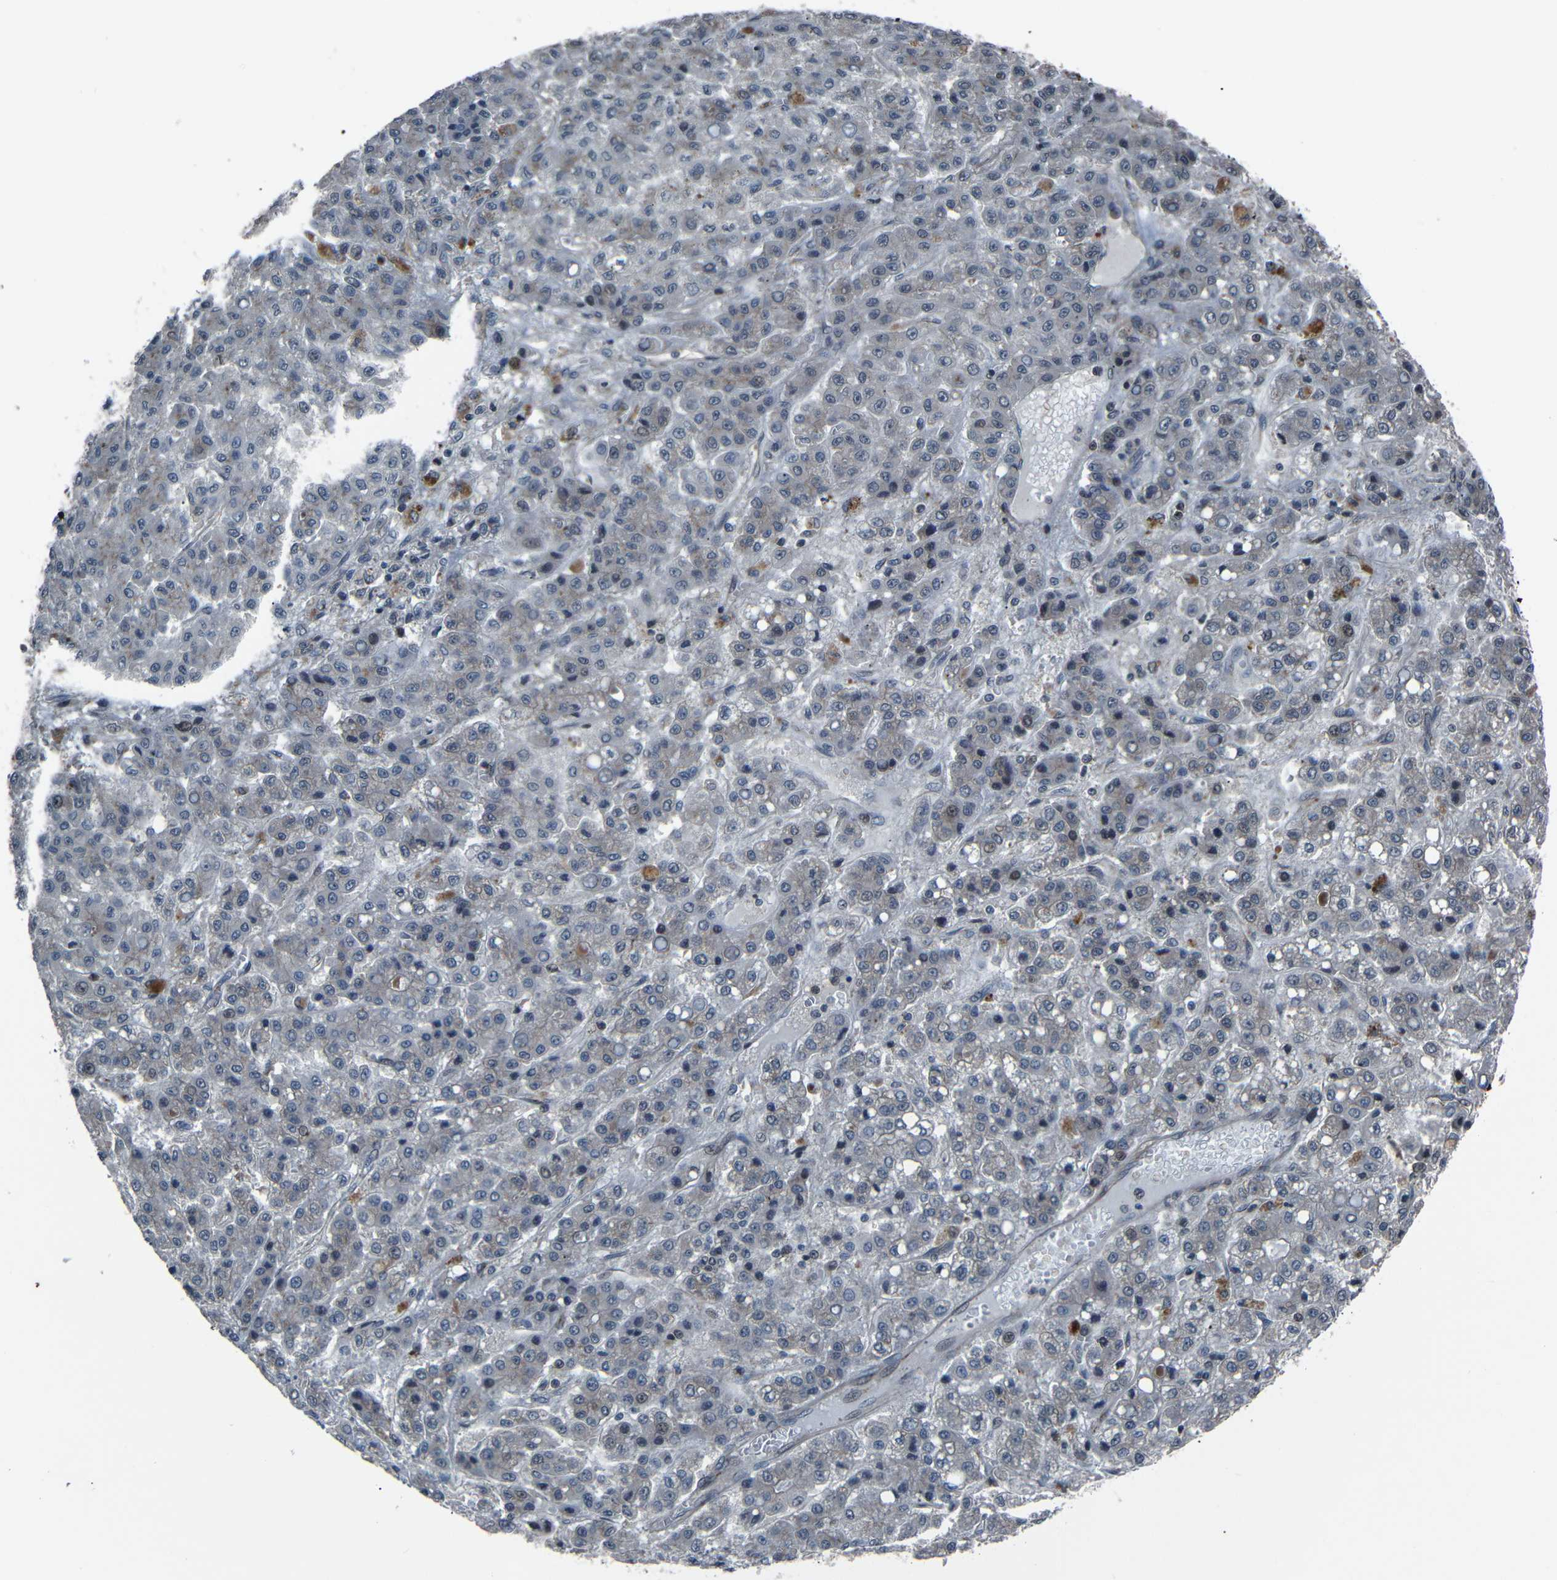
{"staining": {"intensity": "negative", "quantity": "none", "location": "none"}, "tissue": "liver cancer", "cell_type": "Tumor cells", "image_type": "cancer", "snomed": [{"axis": "morphology", "description": "Carcinoma, Hepatocellular, NOS"}, {"axis": "topography", "description": "Liver"}], "caption": "This micrograph is of liver hepatocellular carcinoma stained with IHC to label a protein in brown with the nuclei are counter-stained blue. There is no positivity in tumor cells.", "gene": "AKAP9", "patient": {"sex": "male", "age": 70}}